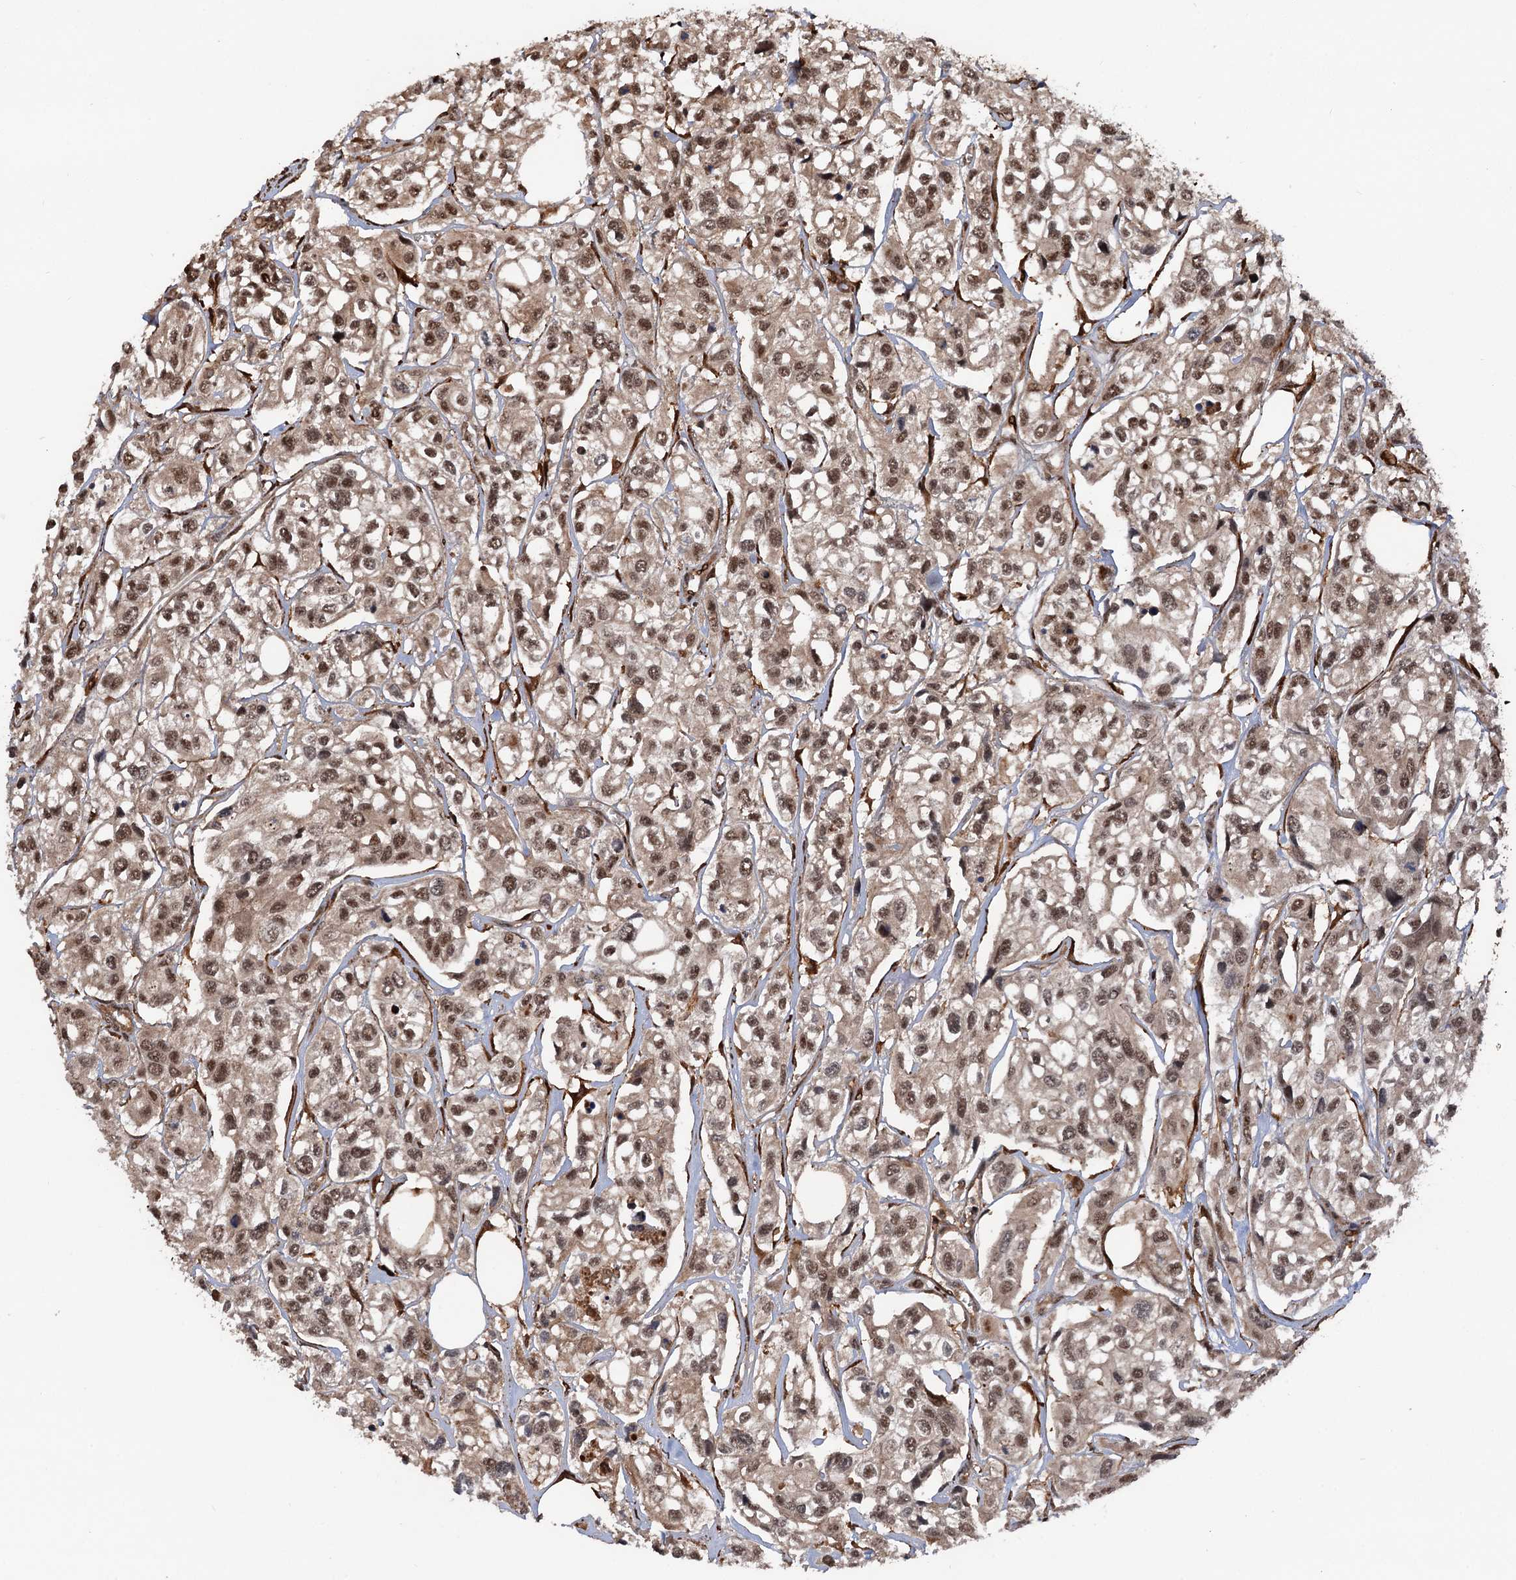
{"staining": {"intensity": "moderate", "quantity": ">75%", "location": "cytoplasmic/membranous,nuclear"}, "tissue": "urothelial cancer", "cell_type": "Tumor cells", "image_type": "cancer", "snomed": [{"axis": "morphology", "description": "Urothelial carcinoma, High grade"}, {"axis": "topography", "description": "Urinary bladder"}], "caption": "Immunohistochemical staining of human high-grade urothelial carcinoma reveals medium levels of moderate cytoplasmic/membranous and nuclear protein positivity in about >75% of tumor cells.", "gene": "SNRNP25", "patient": {"sex": "male", "age": 67}}